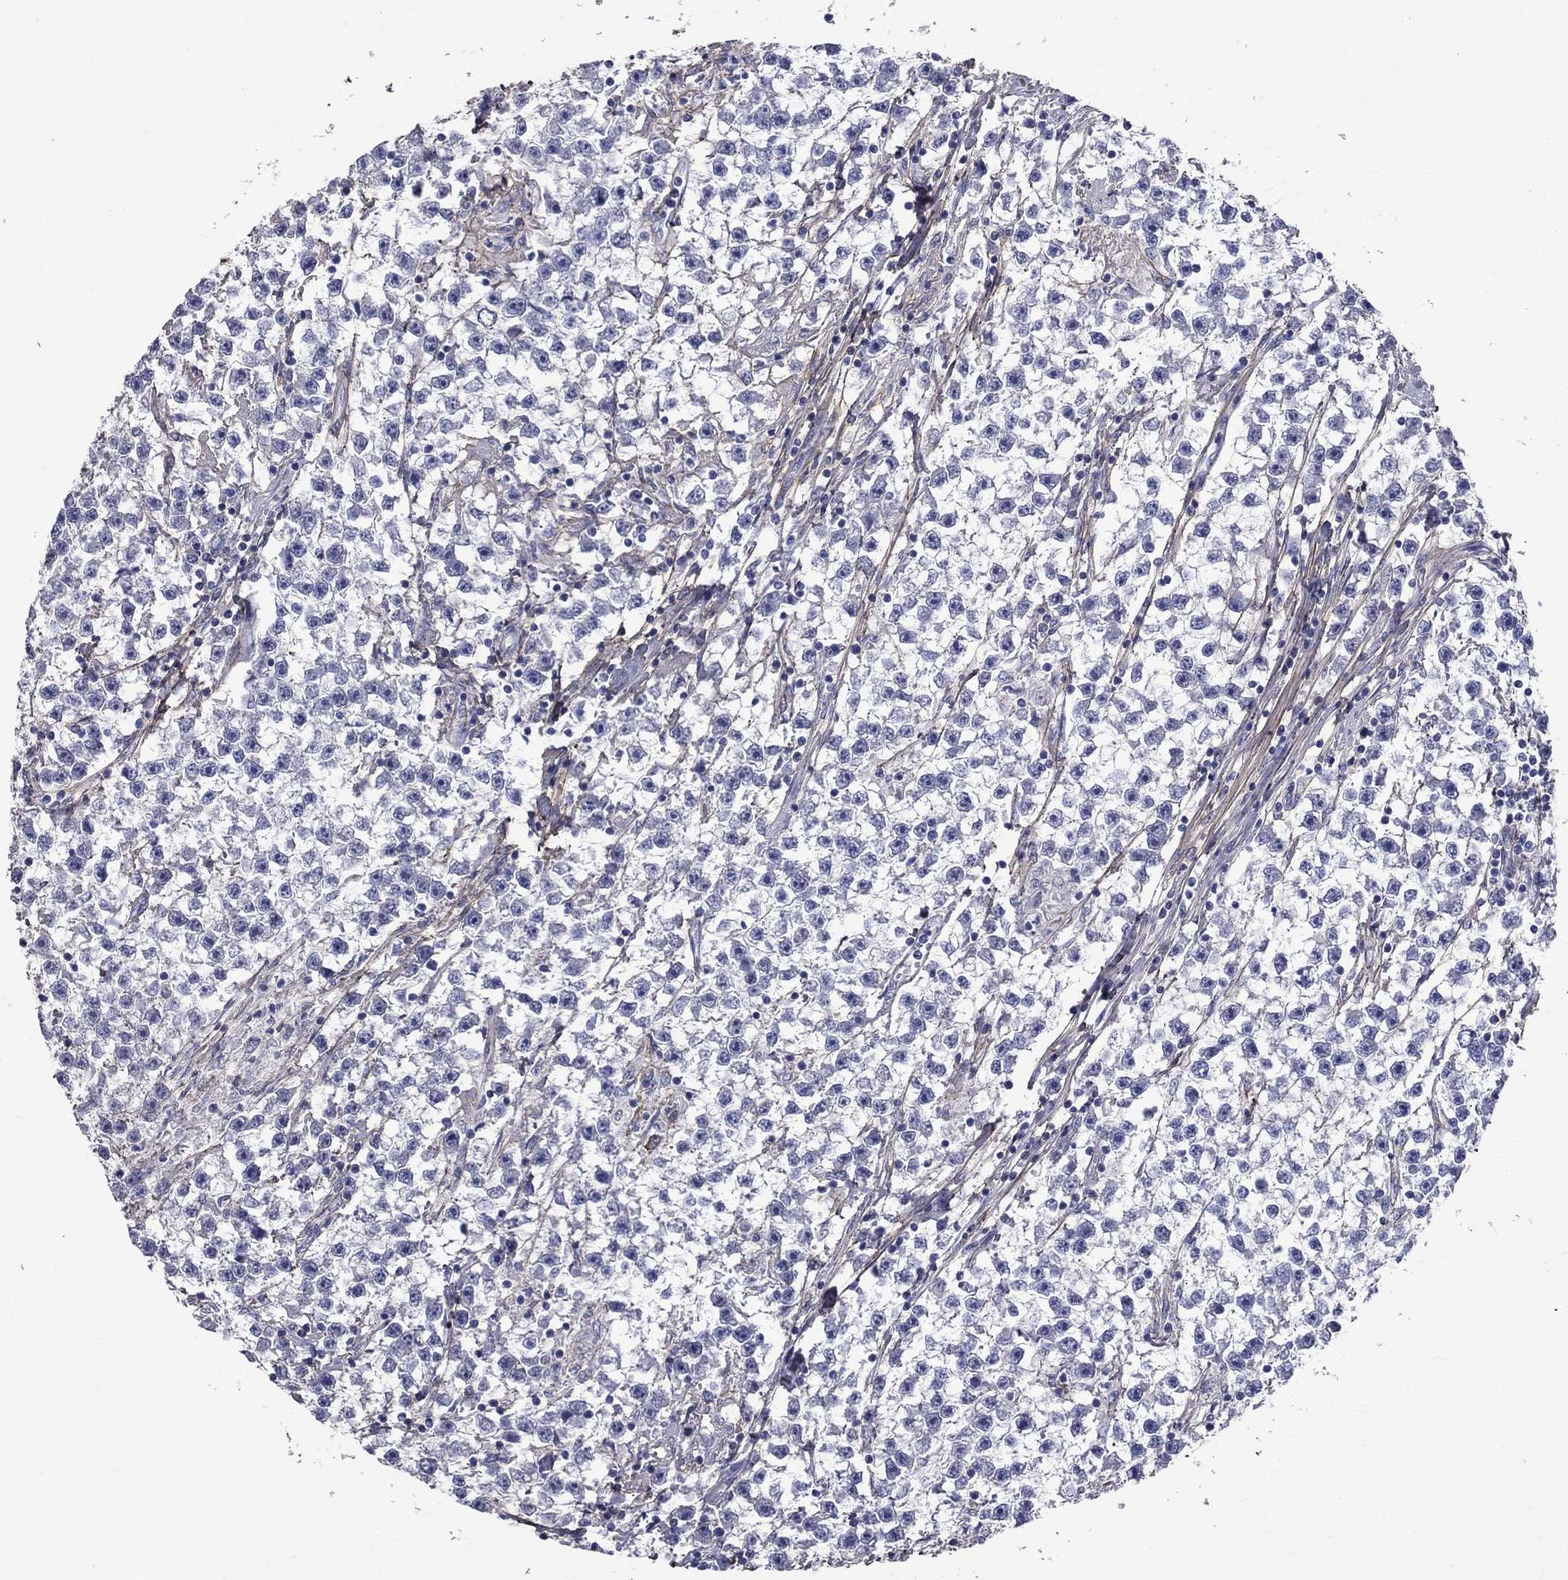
{"staining": {"intensity": "negative", "quantity": "none", "location": "none"}, "tissue": "testis cancer", "cell_type": "Tumor cells", "image_type": "cancer", "snomed": [{"axis": "morphology", "description": "Seminoma, NOS"}, {"axis": "topography", "description": "Testis"}], "caption": "Tumor cells are negative for brown protein staining in seminoma (testis).", "gene": "ANXA10", "patient": {"sex": "male", "age": 59}}